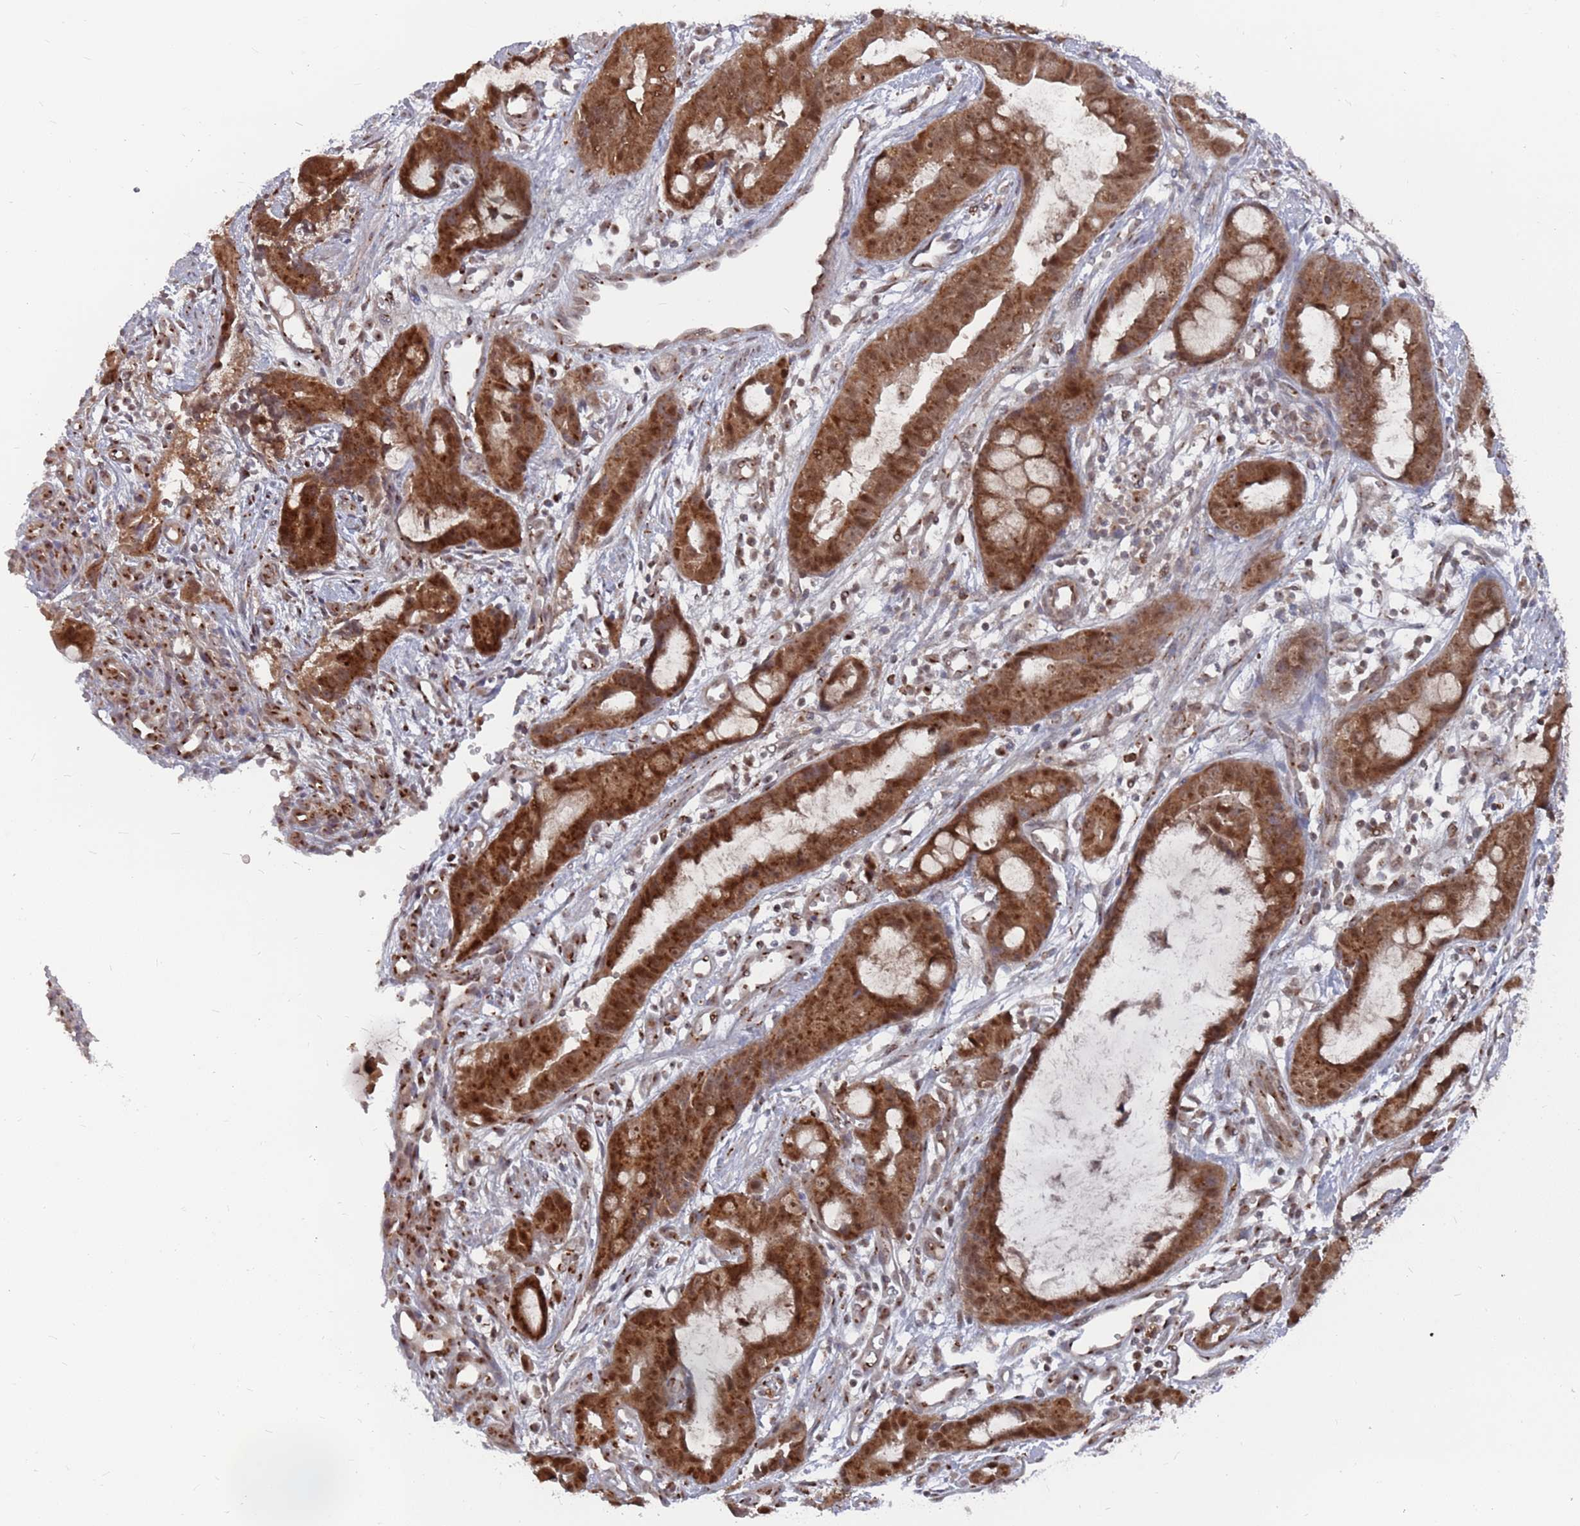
{"staining": {"intensity": "strong", "quantity": ">75%", "location": "cytoplasmic/membranous,nuclear"}, "tissue": "stomach cancer", "cell_type": "Tumor cells", "image_type": "cancer", "snomed": [{"axis": "morphology", "description": "Adenocarcinoma, NOS"}, {"axis": "topography", "description": "Stomach"}], "caption": "About >75% of tumor cells in human stomach cancer reveal strong cytoplasmic/membranous and nuclear protein expression as visualized by brown immunohistochemical staining.", "gene": "FMO4", "patient": {"sex": "male", "age": 55}}